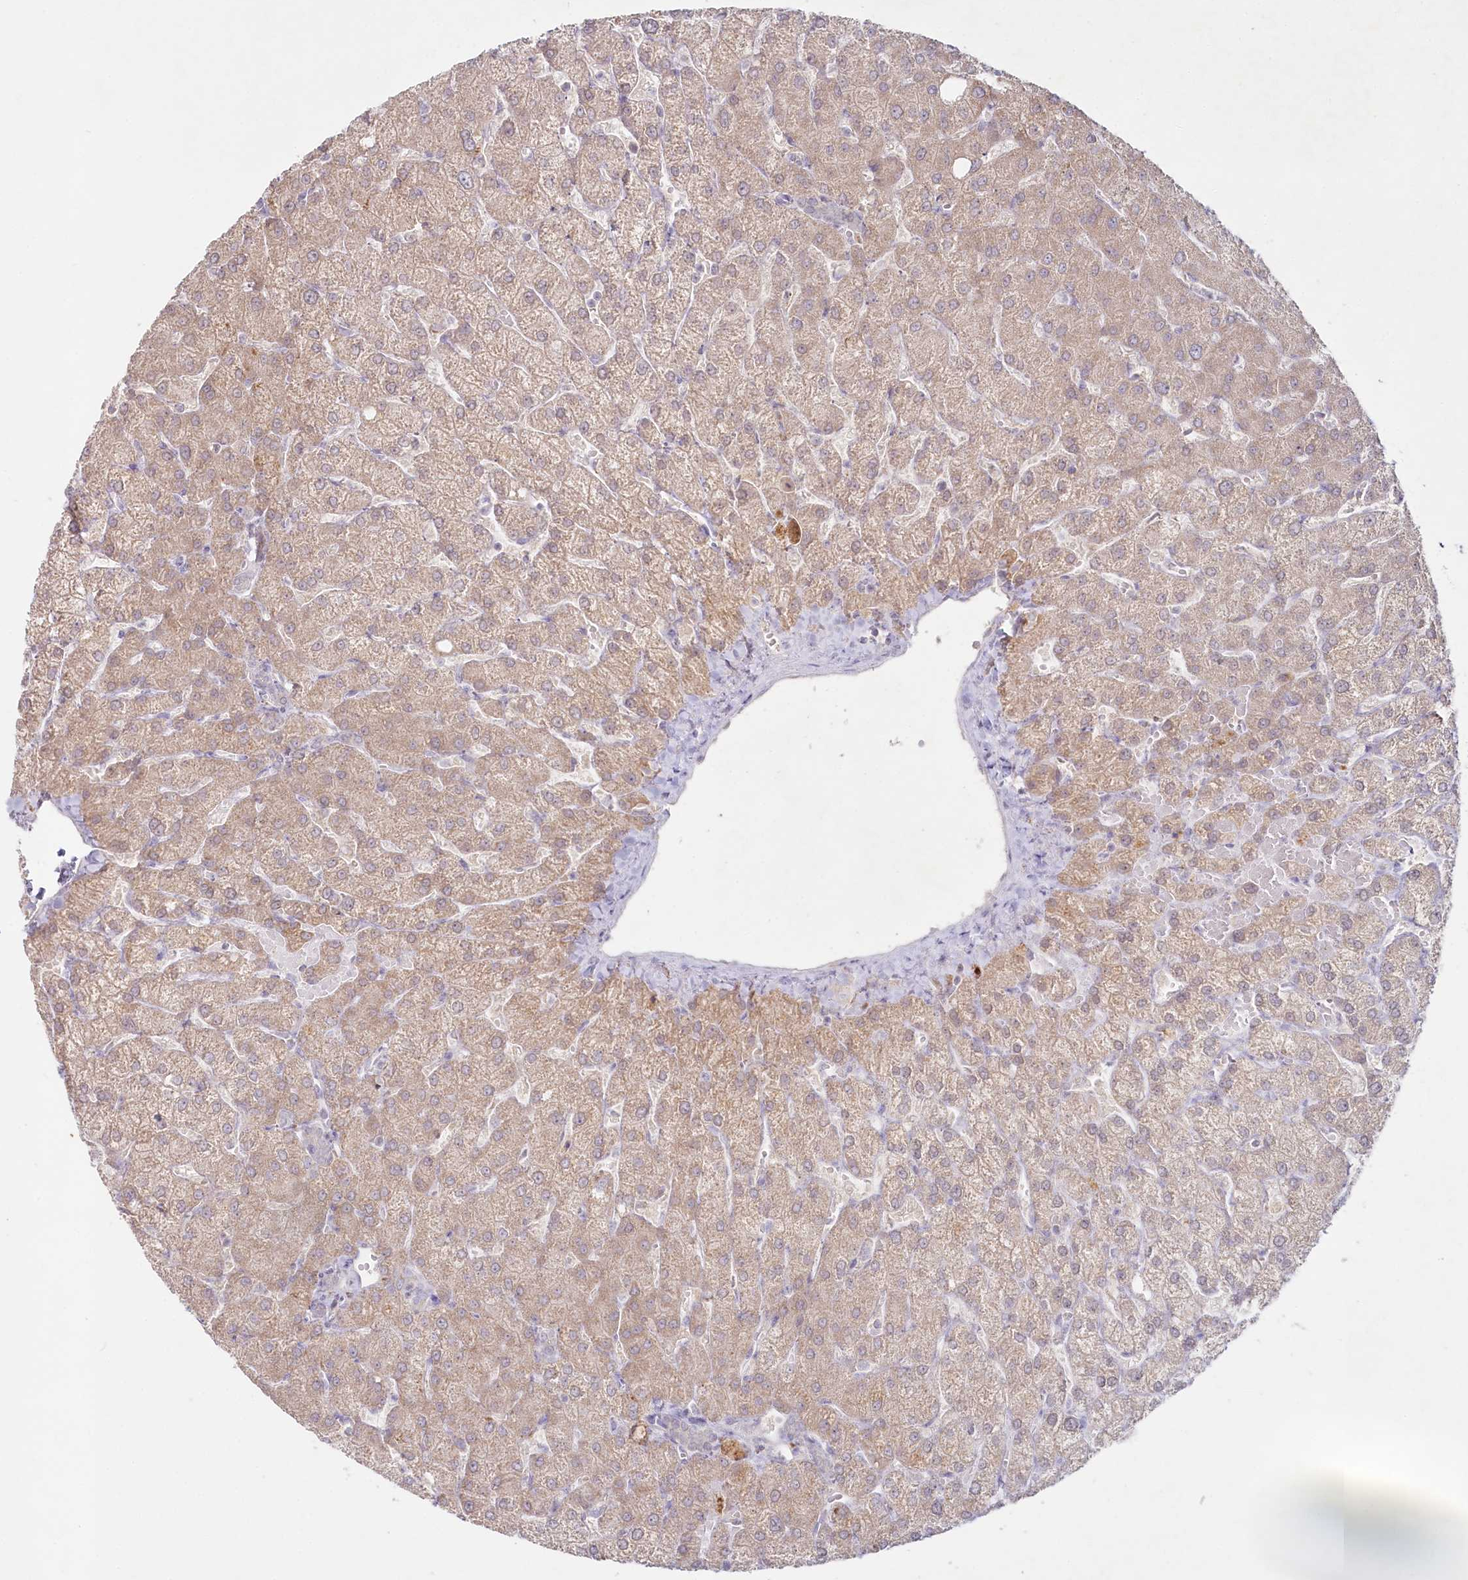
{"staining": {"intensity": "negative", "quantity": "none", "location": "none"}, "tissue": "liver", "cell_type": "Cholangiocytes", "image_type": "normal", "snomed": [{"axis": "morphology", "description": "Normal tissue, NOS"}, {"axis": "topography", "description": "Liver"}], "caption": "The photomicrograph exhibits no staining of cholangiocytes in benign liver.", "gene": "PSAPL1", "patient": {"sex": "female", "age": 54}}